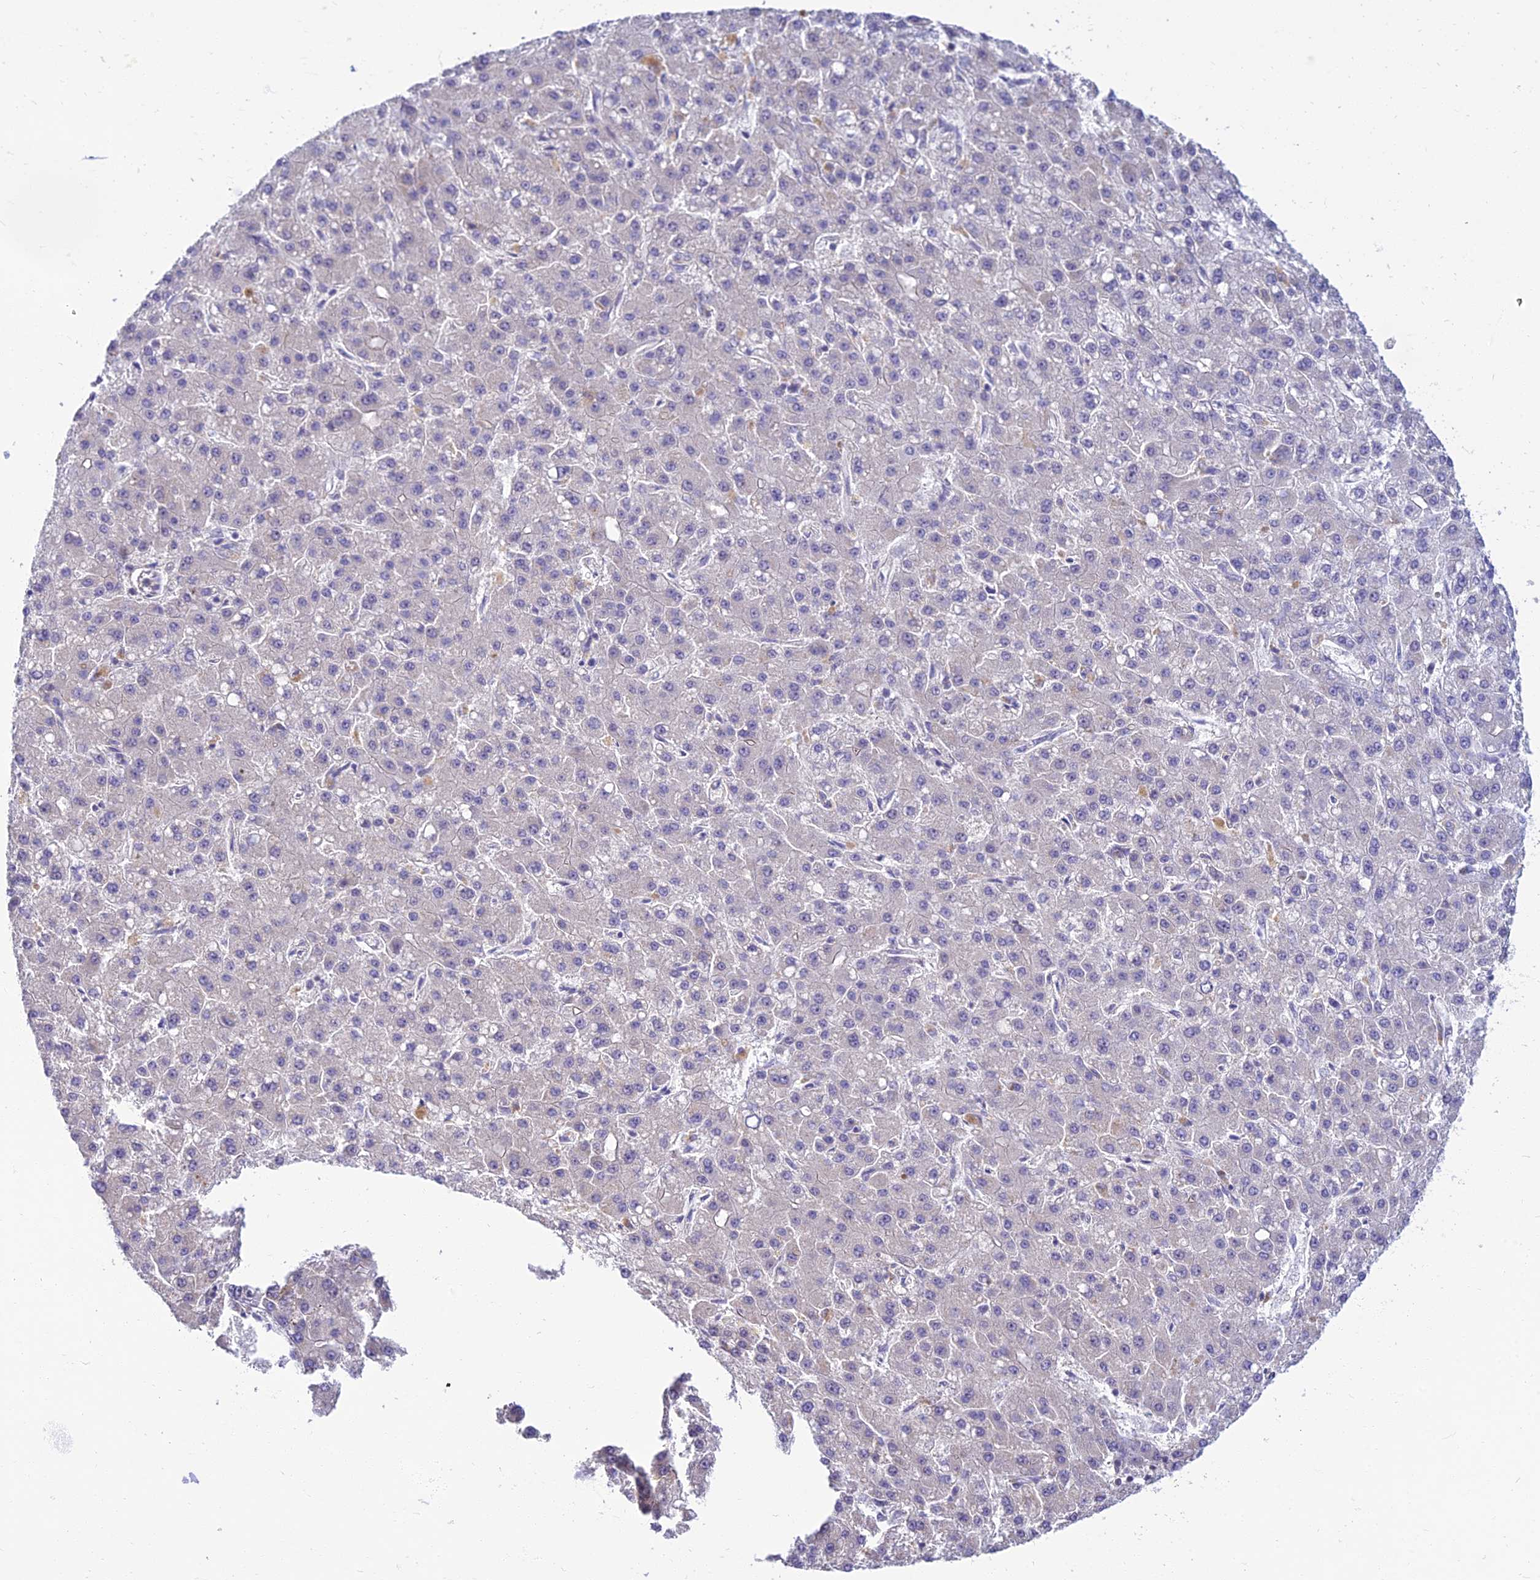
{"staining": {"intensity": "negative", "quantity": "none", "location": "none"}, "tissue": "liver cancer", "cell_type": "Tumor cells", "image_type": "cancer", "snomed": [{"axis": "morphology", "description": "Carcinoma, Hepatocellular, NOS"}, {"axis": "topography", "description": "Liver"}], "caption": "A high-resolution photomicrograph shows IHC staining of liver hepatocellular carcinoma, which demonstrates no significant staining in tumor cells.", "gene": "CLIP4", "patient": {"sex": "male", "age": 67}}